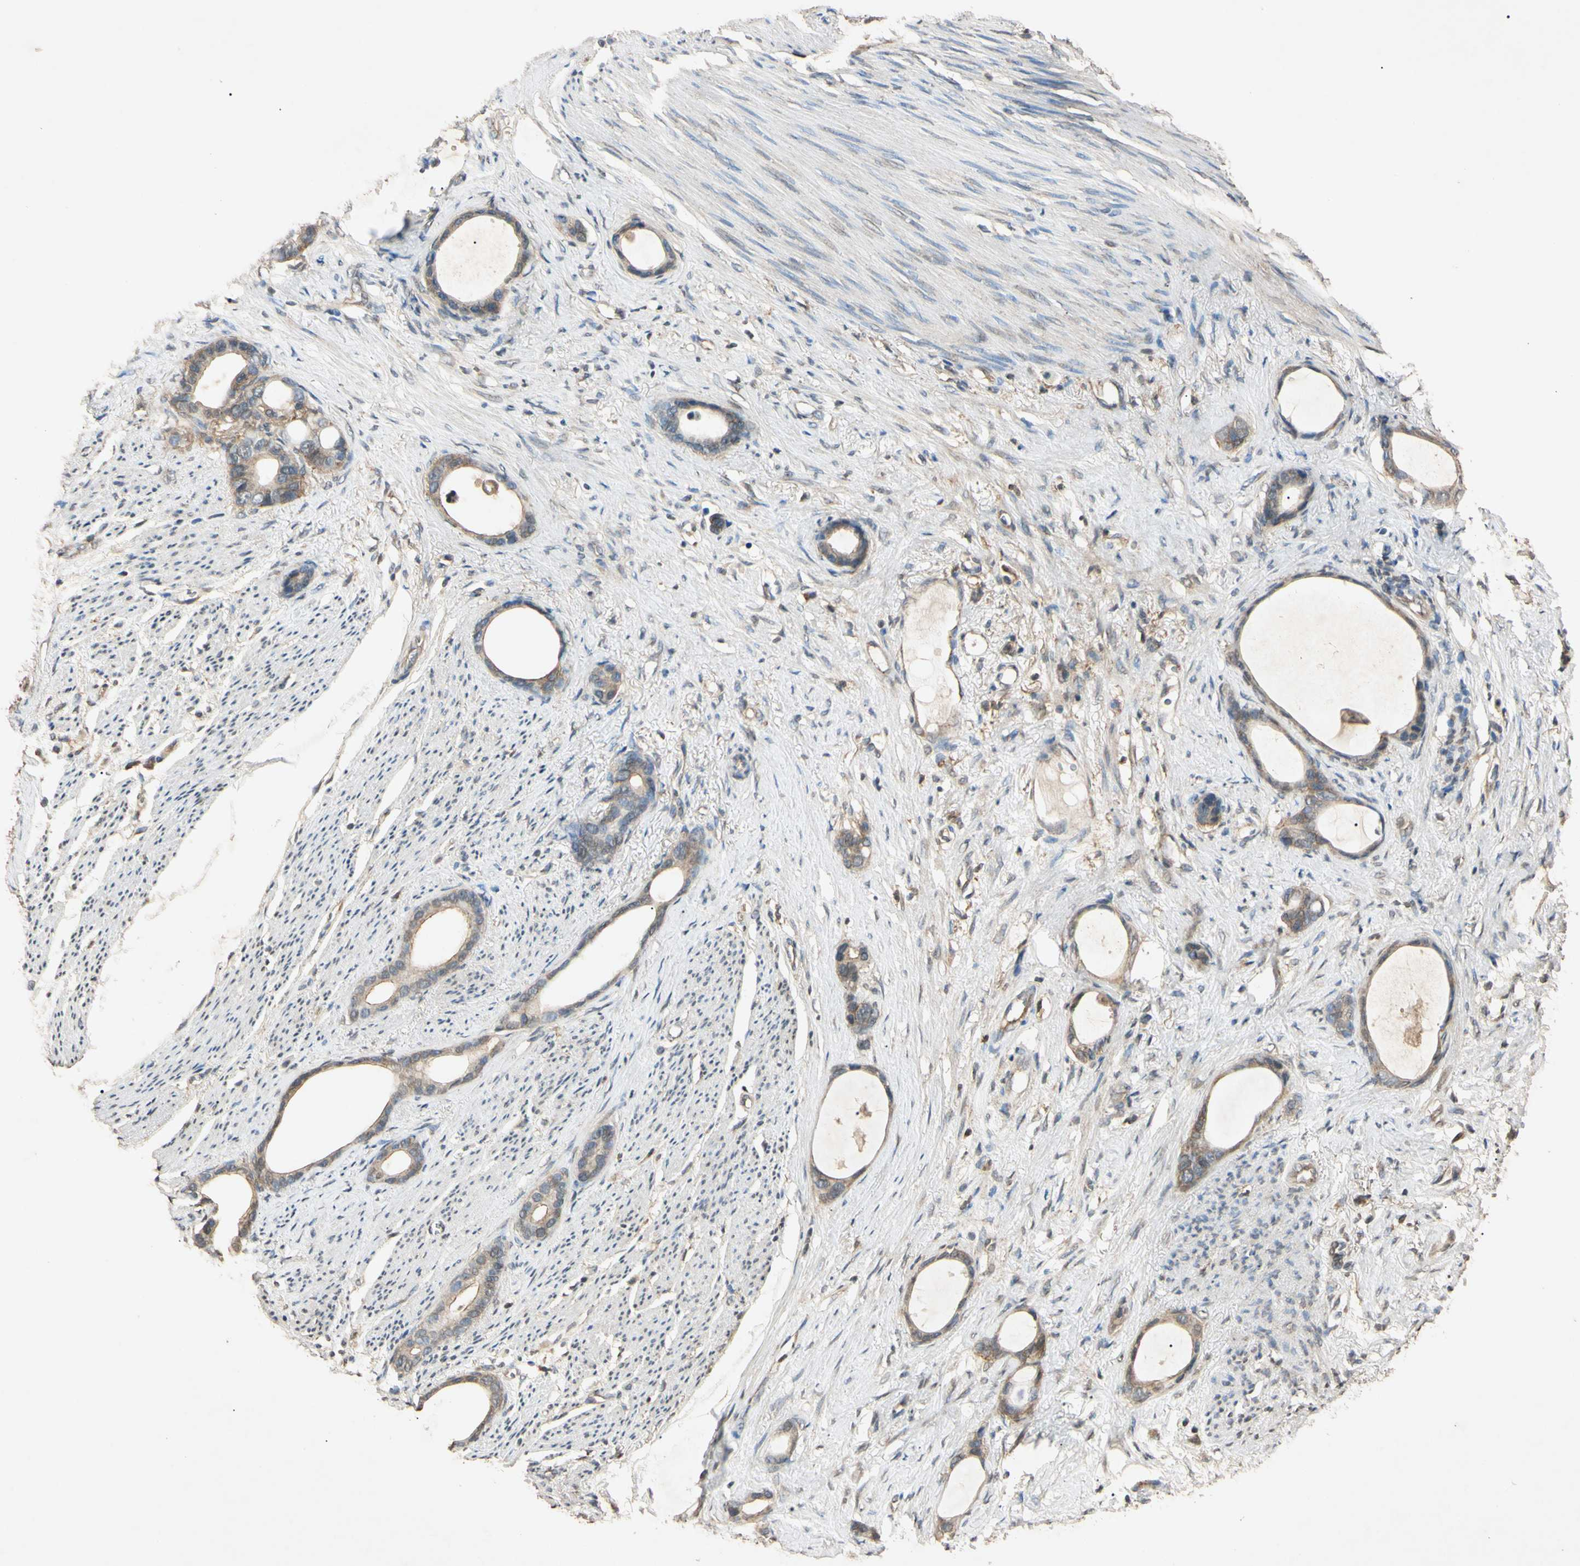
{"staining": {"intensity": "weak", "quantity": "25%-75%", "location": "cytoplasmic/membranous"}, "tissue": "stomach cancer", "cell_type": "Tumor cells", "image_type": "cancer", "snomed": [{"axis": "morphology", "description": "Adenocarcinoma, NOS"}, {"axis": "topography", "description": "Stomach"}], "caption": "The histopathology image displays staining of adenocarcinoma (stomach), revealing weak cytoplasmic/membranous protein staining (brown color) within tumor cells.", "gene": "EPN1", "patient": {"sex": "female", "age": 75}}